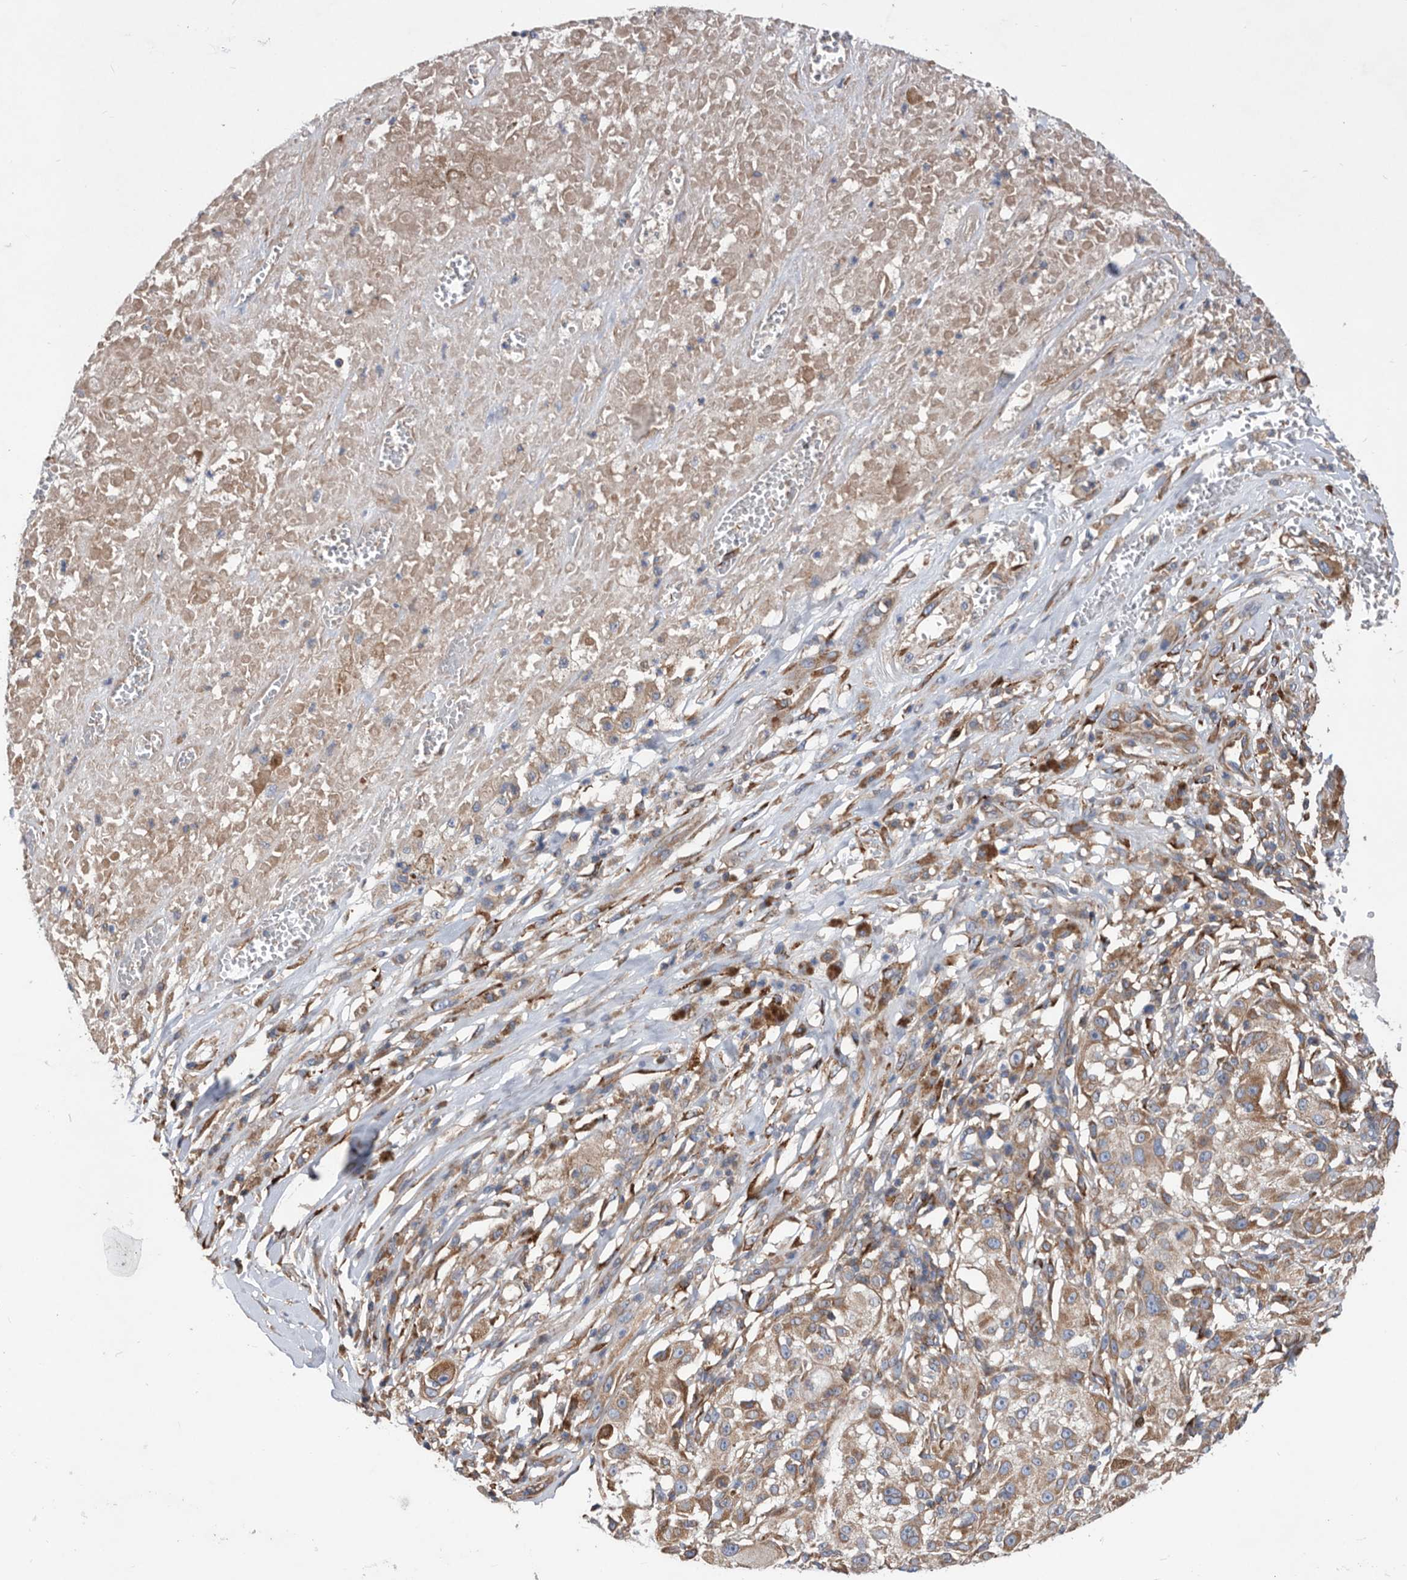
{"staining": {"intensity": "moderate", "quantity": ">75%", "location": "cytoplasmic/membranous"}, "tissue": "melanoma", "cell_type": "Tumor cells", "image_type": "cancer", "snomed": [{"axis": "morphology", "description": "Necrosis, NOS"}, {"axis": "morphology", "description": "Malignant melanoma, NOS"}, {"axis": "topography", "description": "Skin"}], "caption": "Moderate cytoplasmic/membranous staining is identified in about >75% of tumor cells in malignant melanoma.", "gene": "ATP13A3", "patient": {"sex": "female", "age": 87}}